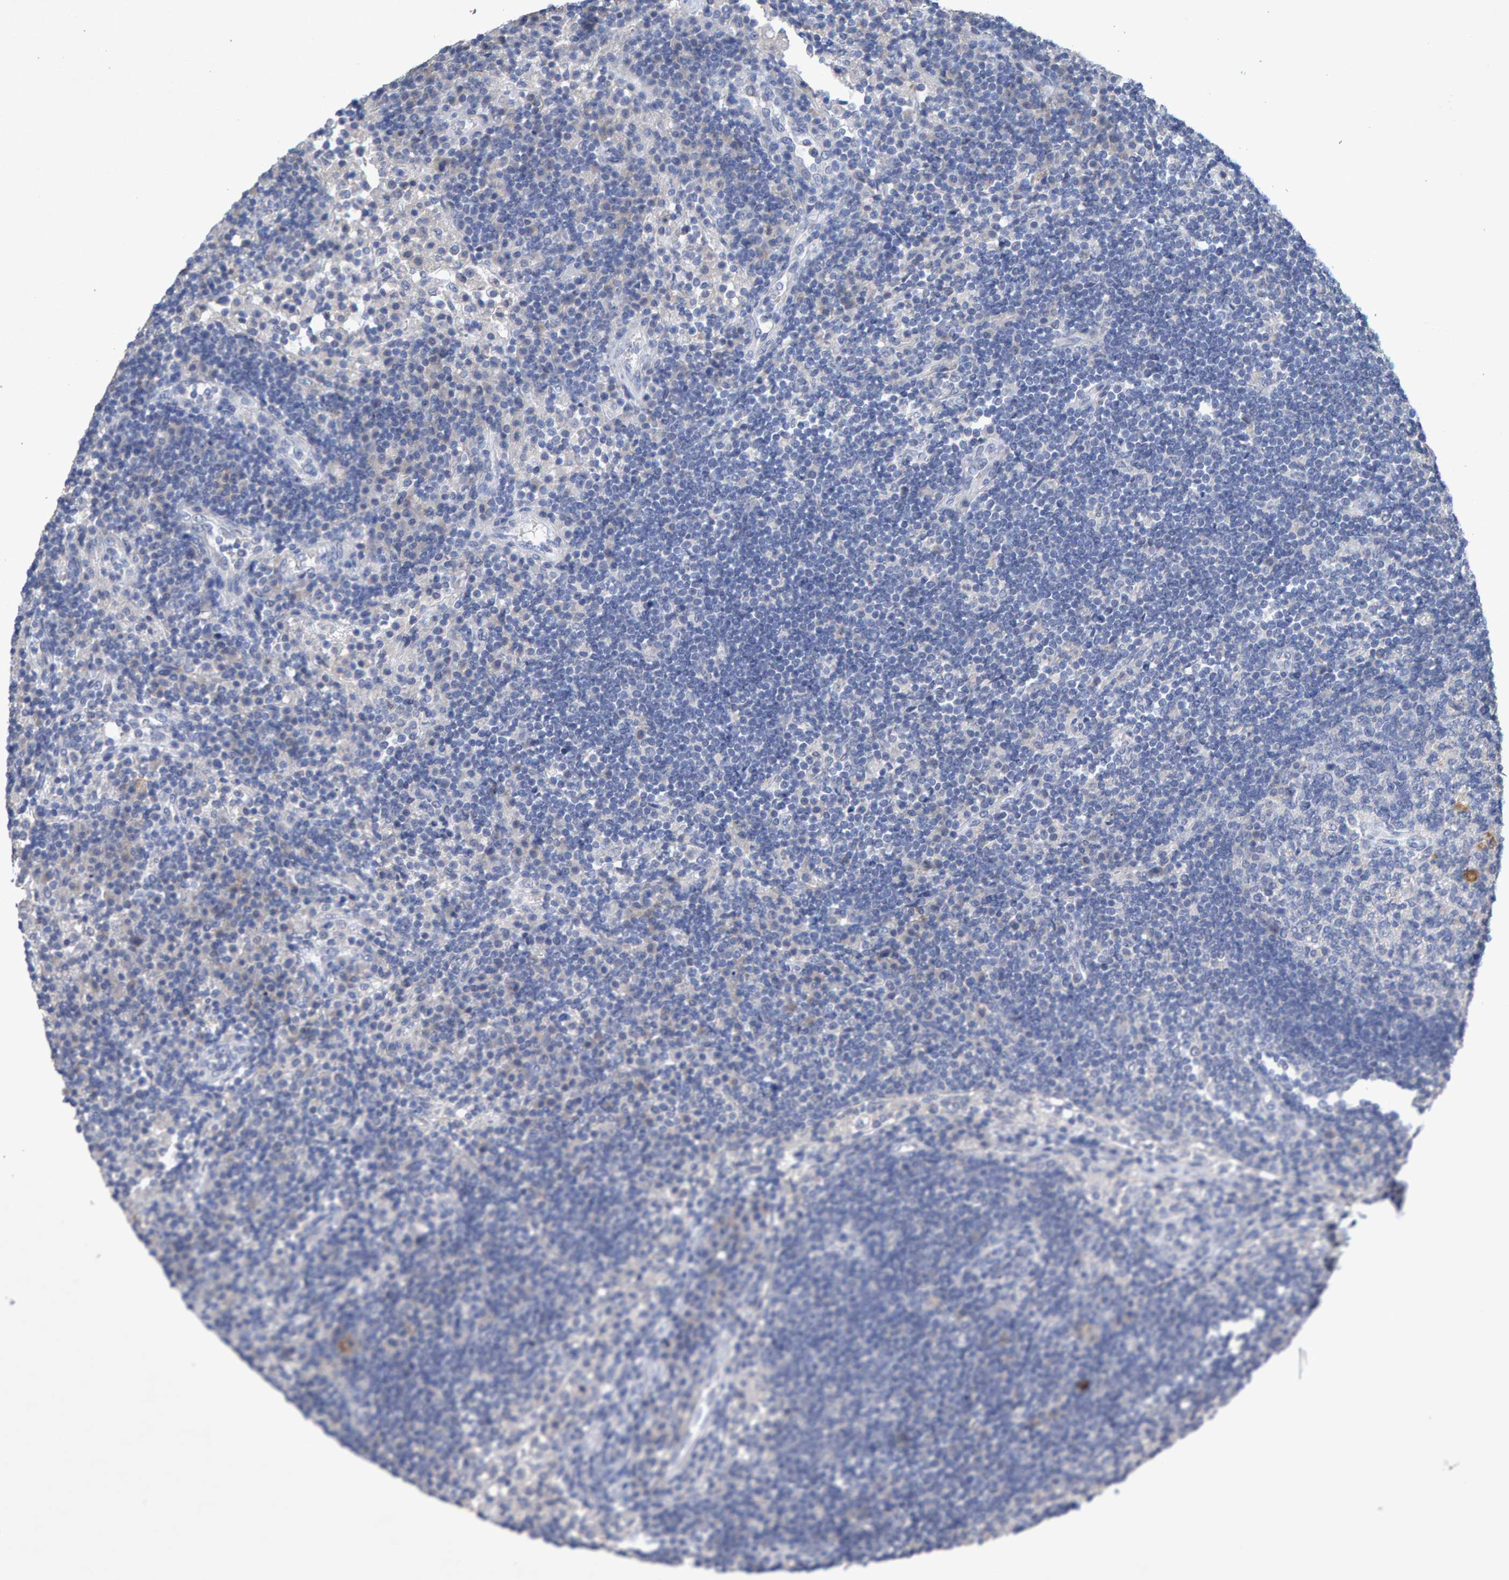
{"staining": {"intensity": "negative", "quantity": "none", "location": "none"}, "tissue": "lymph node", "cell_type": "Germinal center cells", "image_type": "normal", "snomed": [{"axis": "morphology", "description": "Normal tissue, NOS"}, {"axis": "topography", "description": "Lymph node"}], "caption": "Normal lymph node was stained to show a protein in brown. There is no significant staining in germinal center cells. (DAB (3,3'-diaminobenzidine) immunohistochemistry visualized using brightfield microscopy, high magnification).", "gene": "CTH", "patient": {"sex": "female", "age": 53}}